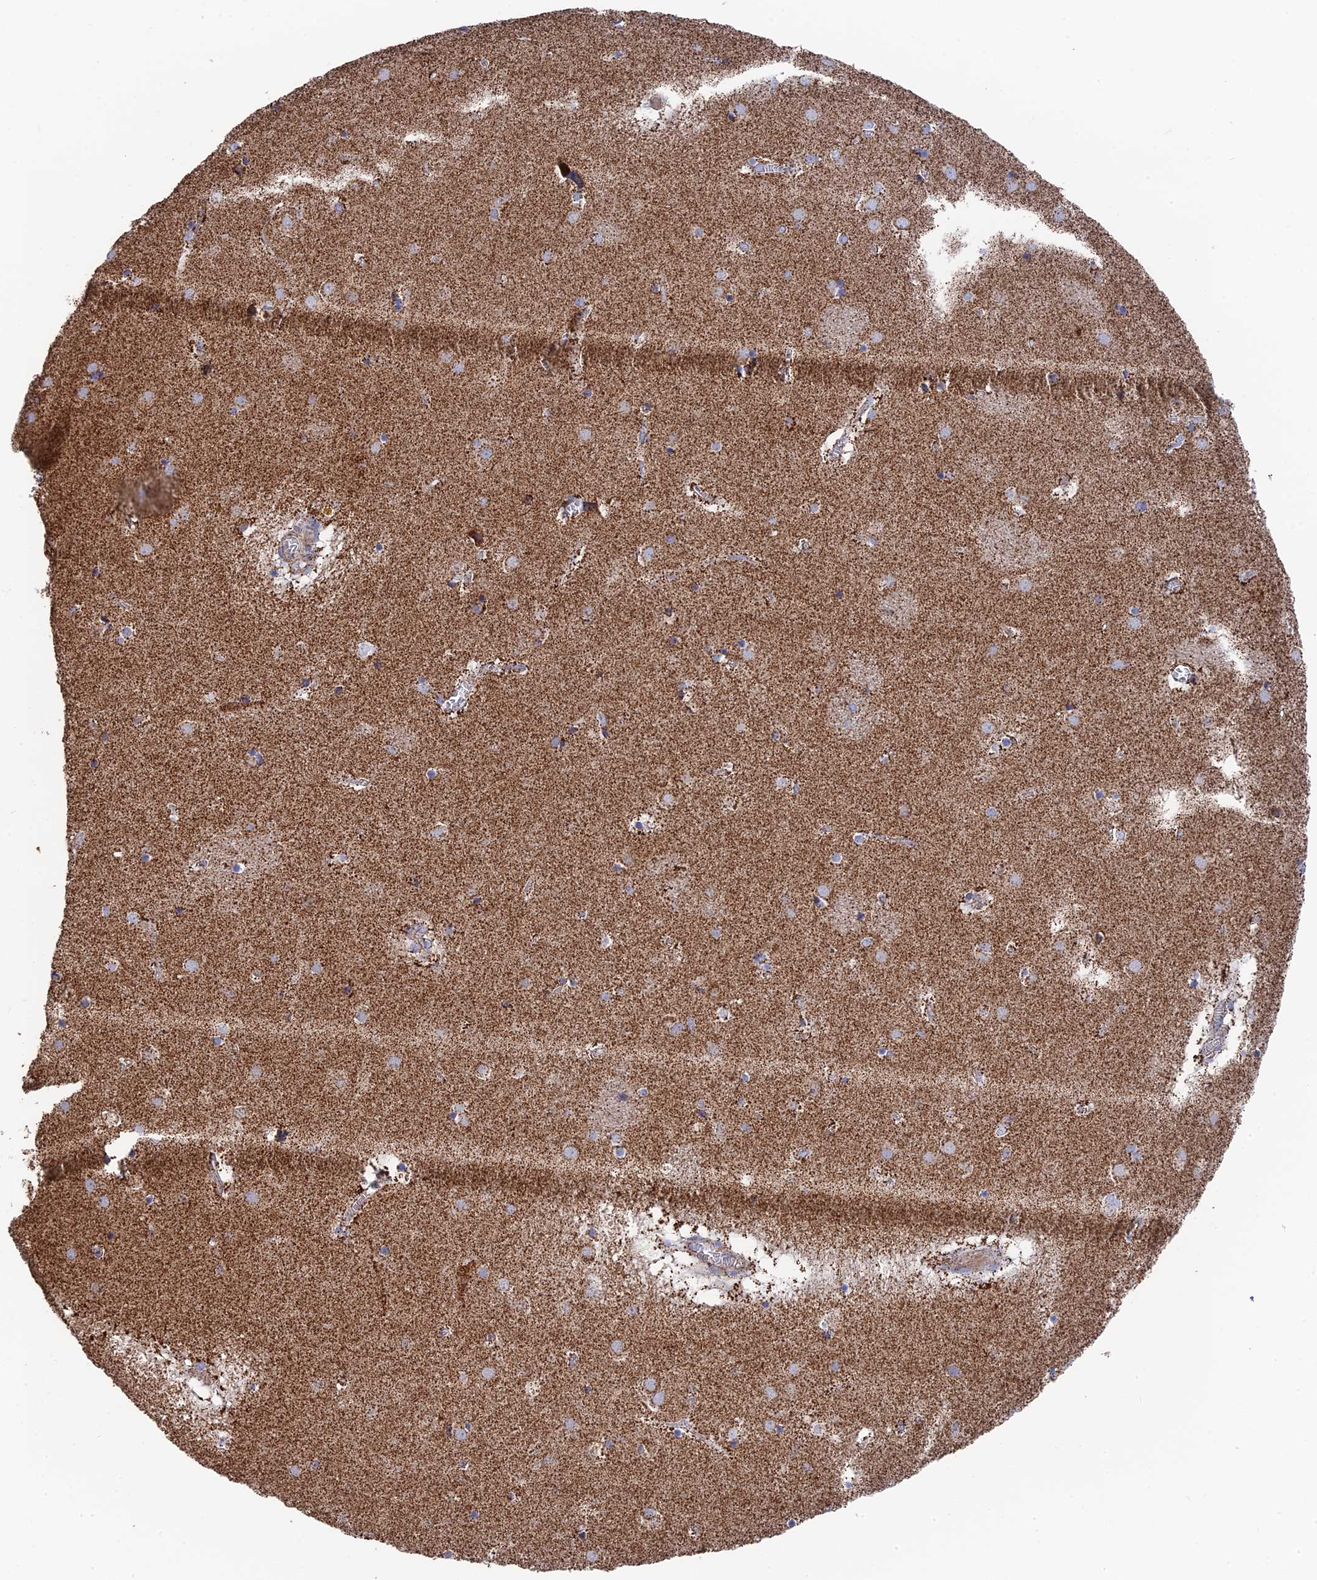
{"staining": {"intensity": "strong", "quantity": "25%-75%", "location": "cytoplasmic/membranous"}, "tissue": "caudate", "cell_type": "Glial cells", "image_type": "normal", "snomed": [{"axis": "morphology", "description": "Normal tissue, NOS"}, {"axis": "topography", "description": "Lateral ventricle wall"}], "caption": "An immunohistochemistry (IHC) micrograph of benign tissue is shown. Protein staining in brown labels strong cytoplasmic/membranous positivity in caudate within glial cells.", "gene": "HAUS8", "patient": {"sex": "male", "age": 70}}